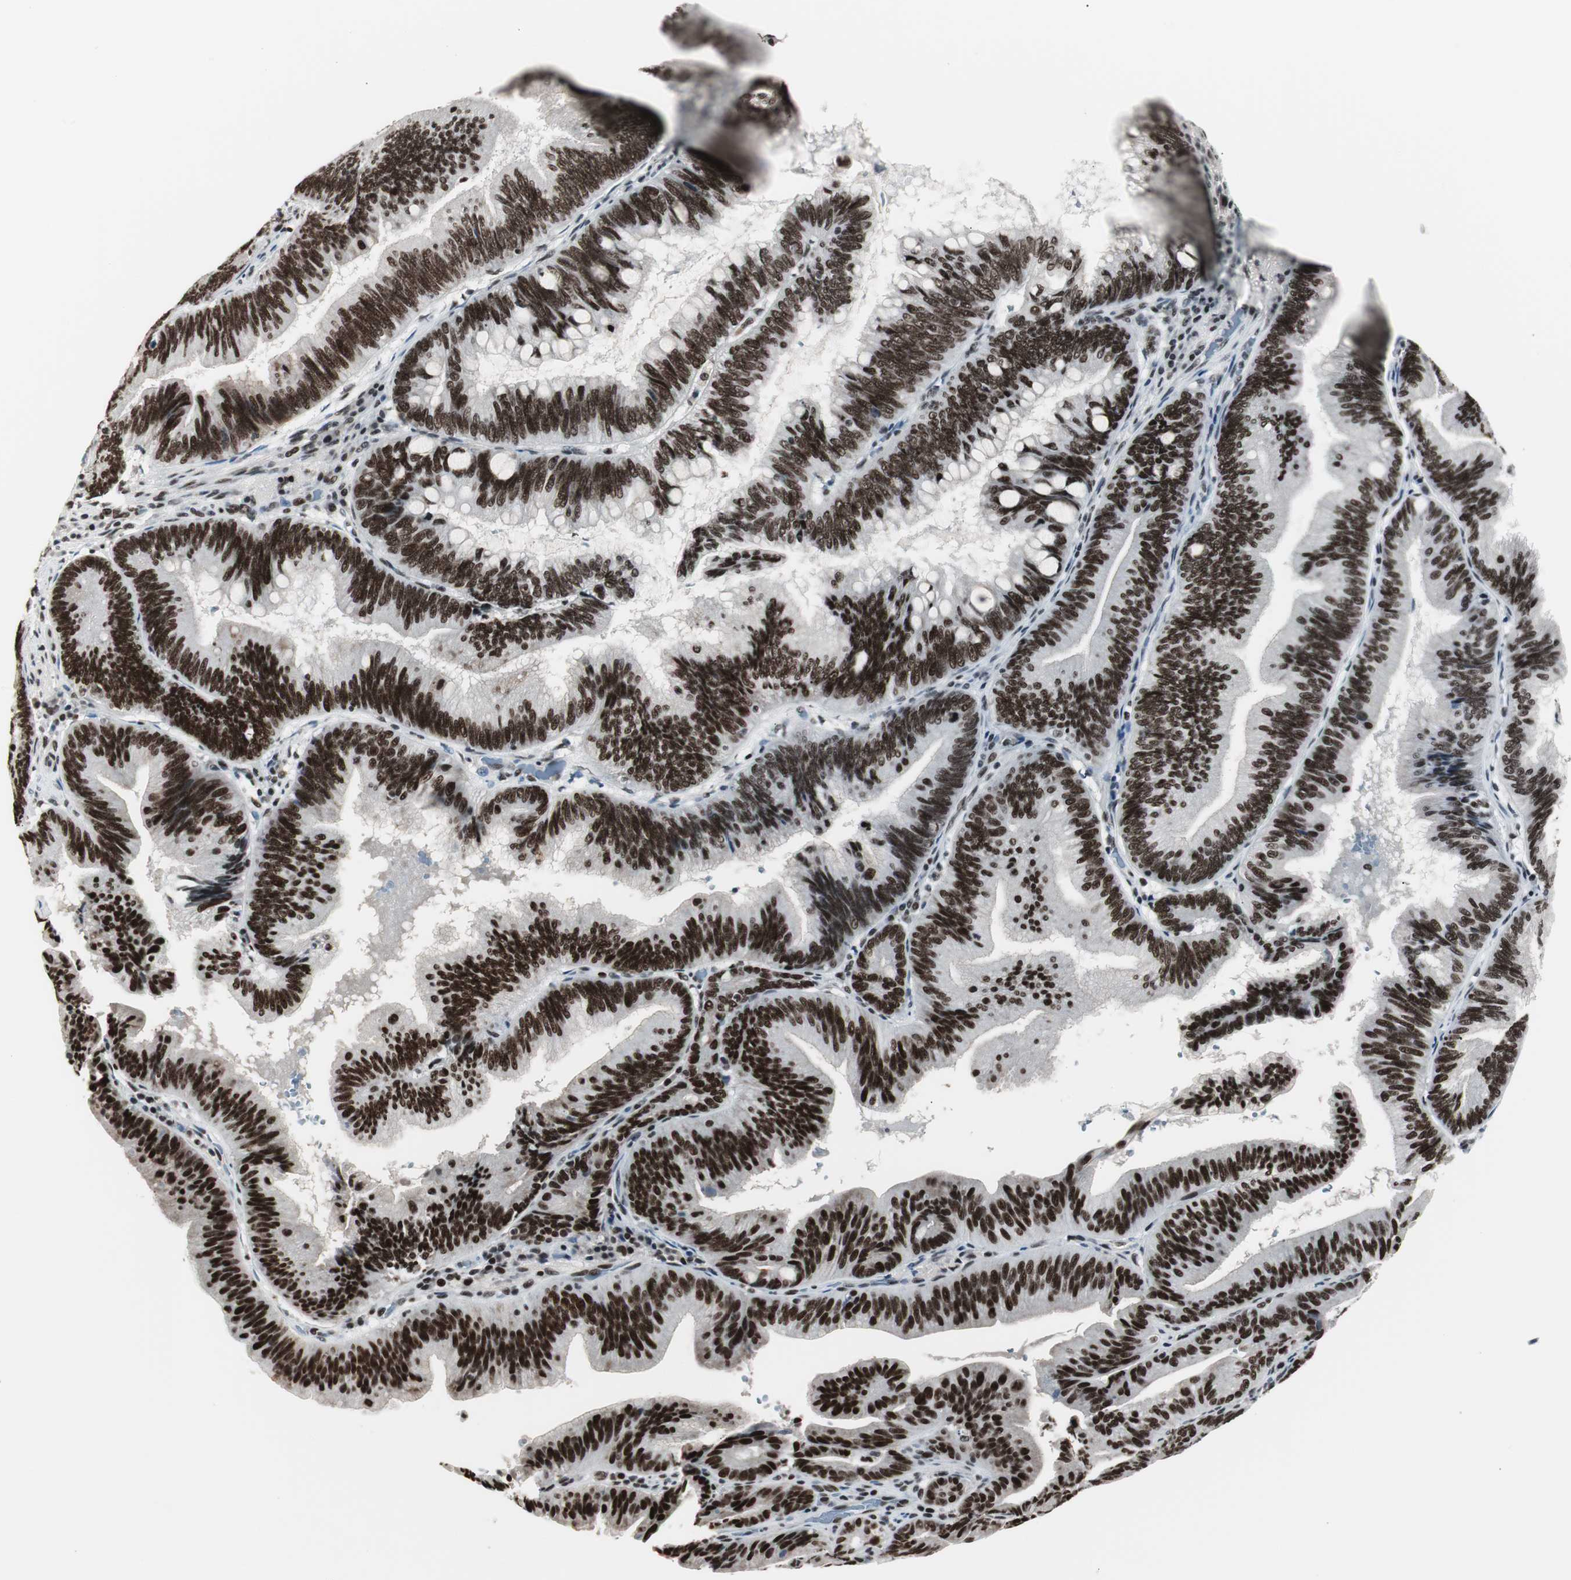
{"staining": {"intensity": "strong", "quantity": ">75%", "location": "nuclear"}, "tissue": "pancreatic cancer", "cell_type": "Tumor cells", "image_type": "cancer", "snomed": [{"axis": "morphology", "description": "Adenocarcinoma, NOS"}, {"axis": "topography", "description": "Pancreas"}], "caption": "Brown immunohistochemical staining in human adenocarcinoma (pancreatic) shows strong nuclear staining in approximately >75% of tumor cells.", "gene": "XRCC1", "patient": {"sex": "male", "age": 82}}